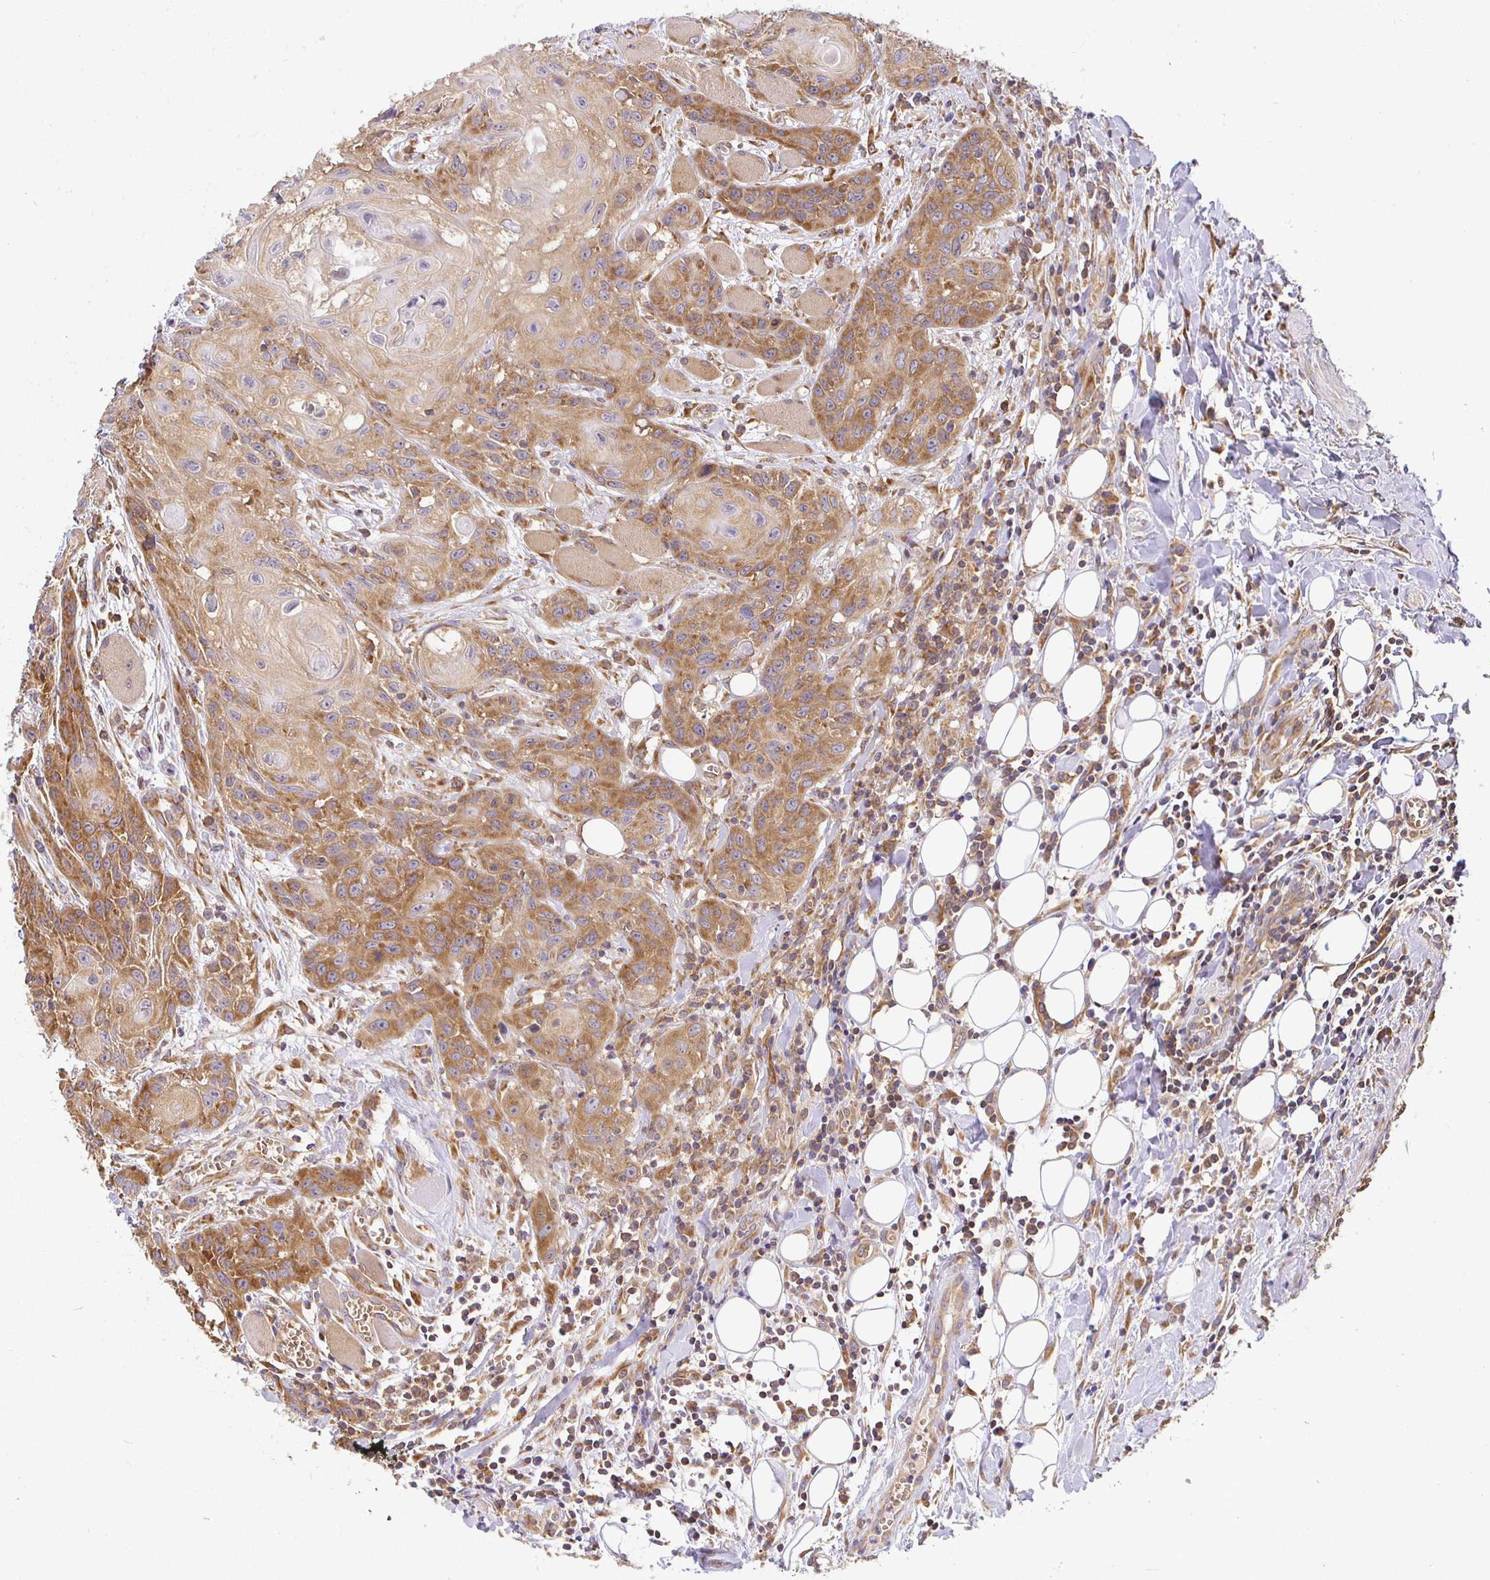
{"staining": {"intensity": "moderate", "quantity": ">75%", "location": "cytoplasmic/membranous"}, "tissue": "head and neck cancer", "cell_type": "Tumor cells", "image_type": "cancer", "snomed": [{"axis": "morphology", "description": "Squamous cell carcinoma, NOS"}, {"axis": "topography", "description": "Oral tissue"}, {"axis": "topography", "description": "Head-Neck"}], "caption": "This micrograph reveals immunohistochemistry (IHC) staining of squamous cell carcinoma (head and neck), with medium moderate cytoplasmic/membranous positivity in approximately >75% of tumor cells.", "gene": "IRAK1", "patient": {"sex": "male", "age": 58}}